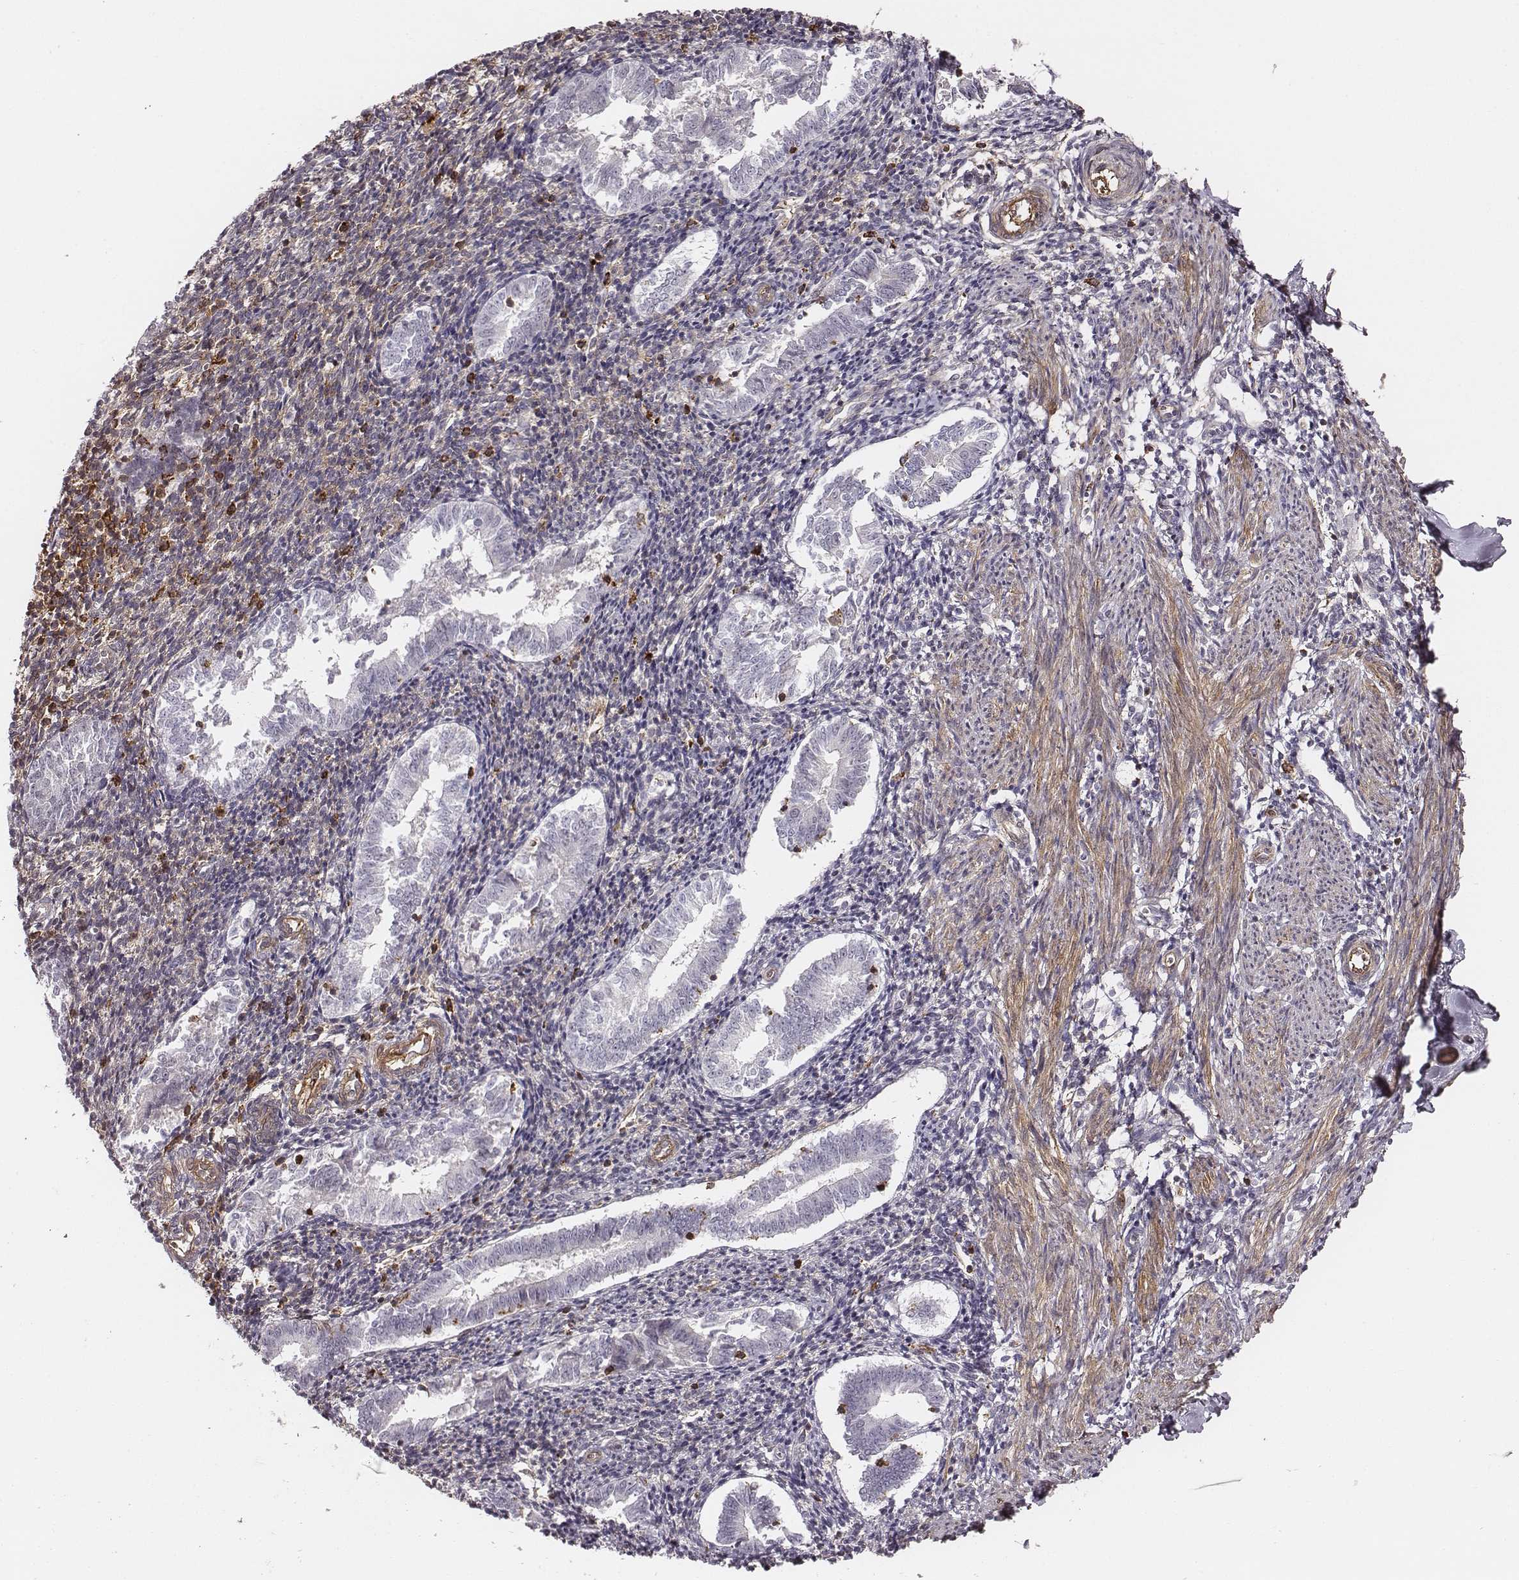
{"staining": {"intensity": "negative", "quantity": "none", "location": "none"}, "tissue": "endometrium", "cell_type": "Cells in endometrial stroma", "image_type": "normal", "snomed": [{"axis": "morphology", "description": "Normal tissue, NOS"}, {"axis": "topography", "description": "Endometrium"}], "caption": "Immunohistochemistry (IHC) of unremarkable human endometrium displays no staining in cells in endometrial stroma. (Stains: DAB immunohistochemistry with hematoxylin counter stain, Microscopy: brightfield microscopy at high magnification).", "gene": "ZYX", "patient": {"sex": "female", "age": 25}}